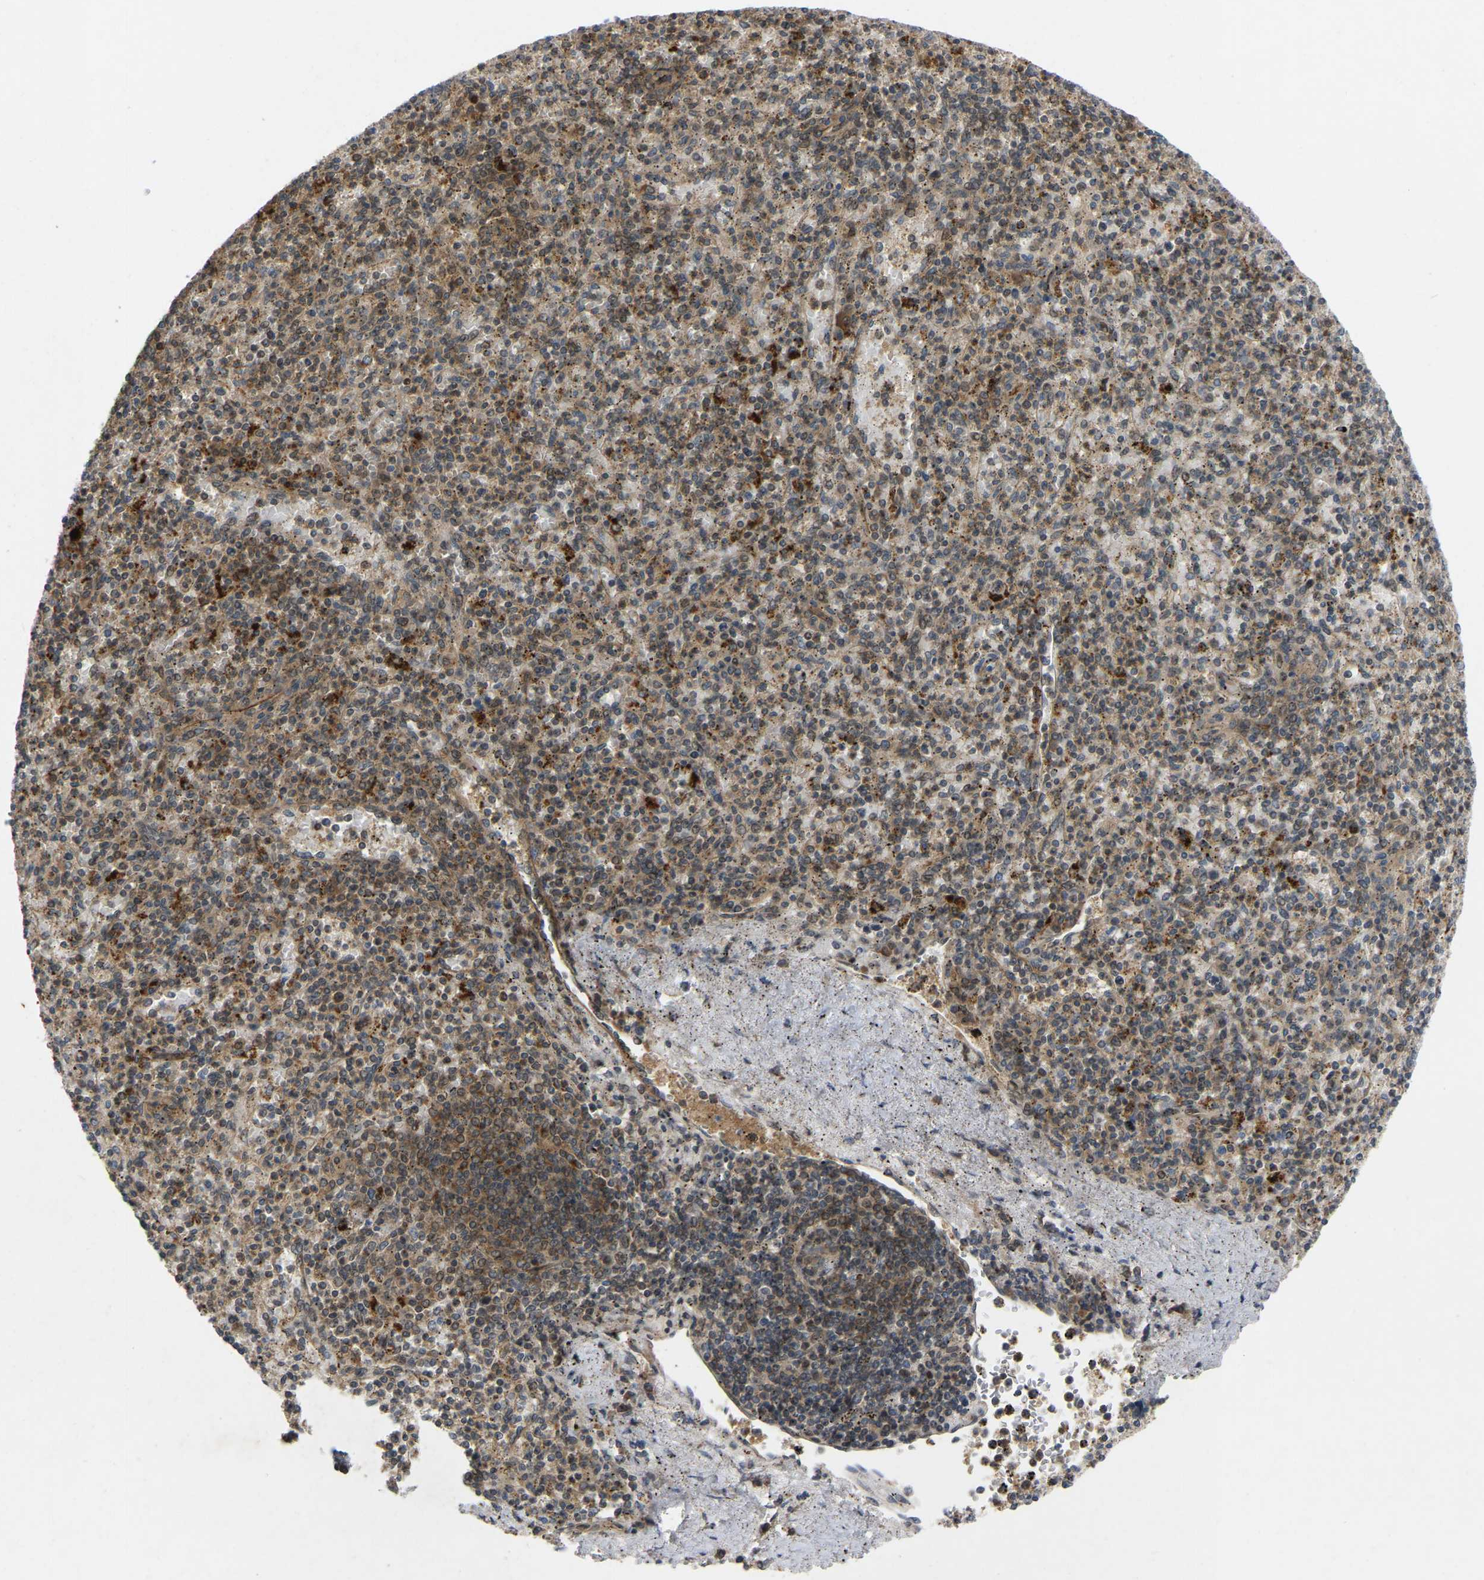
{"staining": {"intensity": "moderate", "quantity": ">75%", "location": "cytoplasmic/membranous,nuclear"}, "tissue": "spleen", "cell_type": "Cells in red pulp", "image_type": "normal", "snomed": [{"axis": "morphology", "description": "Normal tissue, NOS"}, {"axis": "topography", "description": "Spleen"}], "caption": "DAB (3,3'-diaminobenzidine) immunohistochemical staining of unremarkable spleen demonstrates moderate cytoplasmic/membranous,nuclear protein staining in approximately >75% of cells in red pulp. Using DAB (brown) and hematoxylin (blue) stains, captured at high magnification using brightfield microscopy.", "gene": "KIAA1549", "patient": {"sex": "male", "age": 72}}